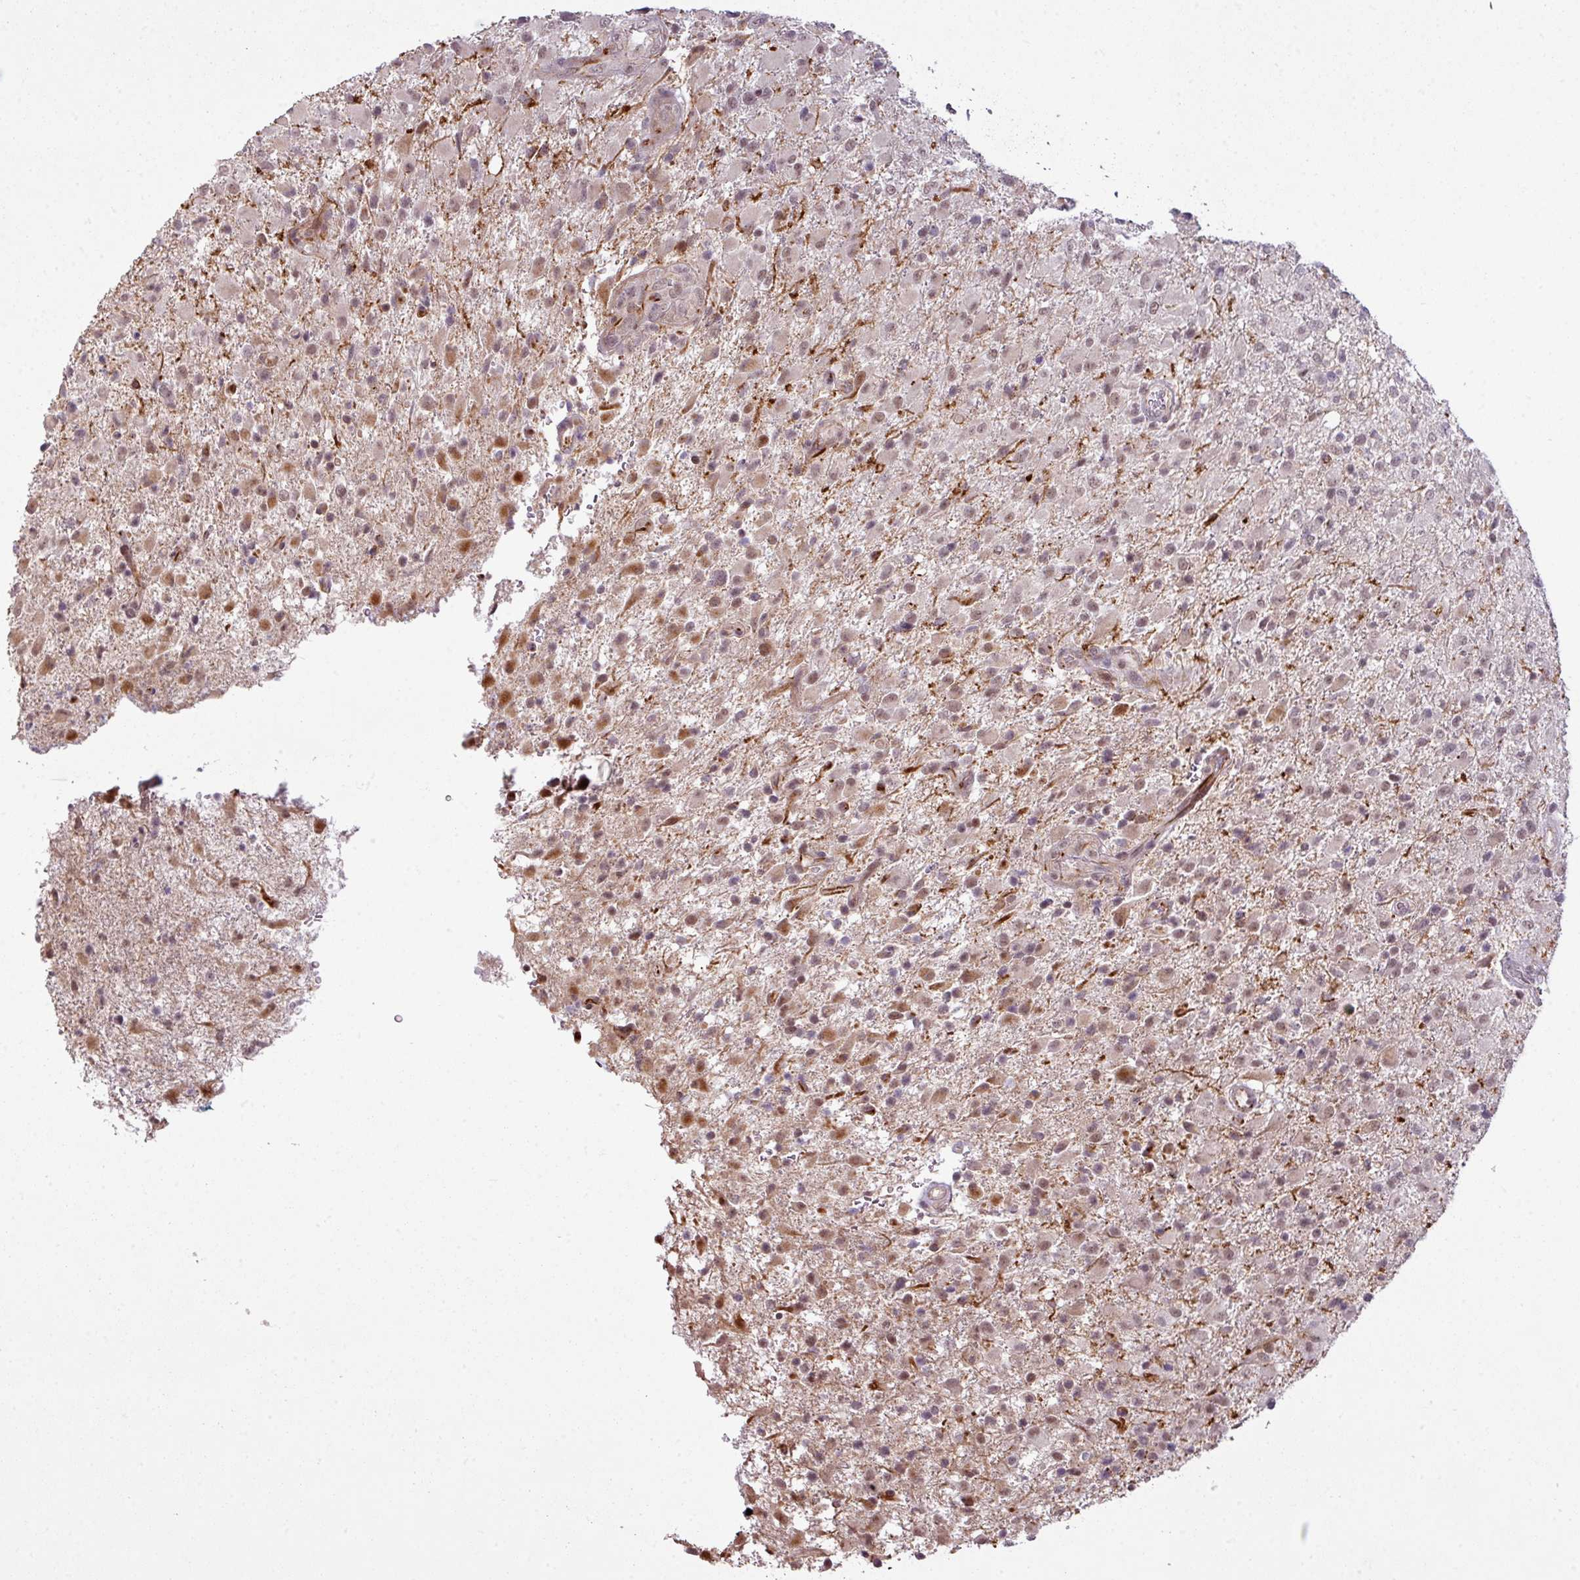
{"staining": {"intensity": "weak", "quantity": ">75%", "location": "nuclear"}, "tissue": "glioma", "cell_type": "Tumor cells", "image_type": "cancer", "snomed": [{"axis": "morphology", "description": "Glioma, malignant, Low grade"}, {"axis": "topography", "description": "Brain"}], "caption": "Immunohistochemistry of human glioma shows low levels of weak nuclear staining in approximately >75% of tumor cells.", "gene": "ZC2HC1C", "patient": {"sex": "male", "age": 65}}